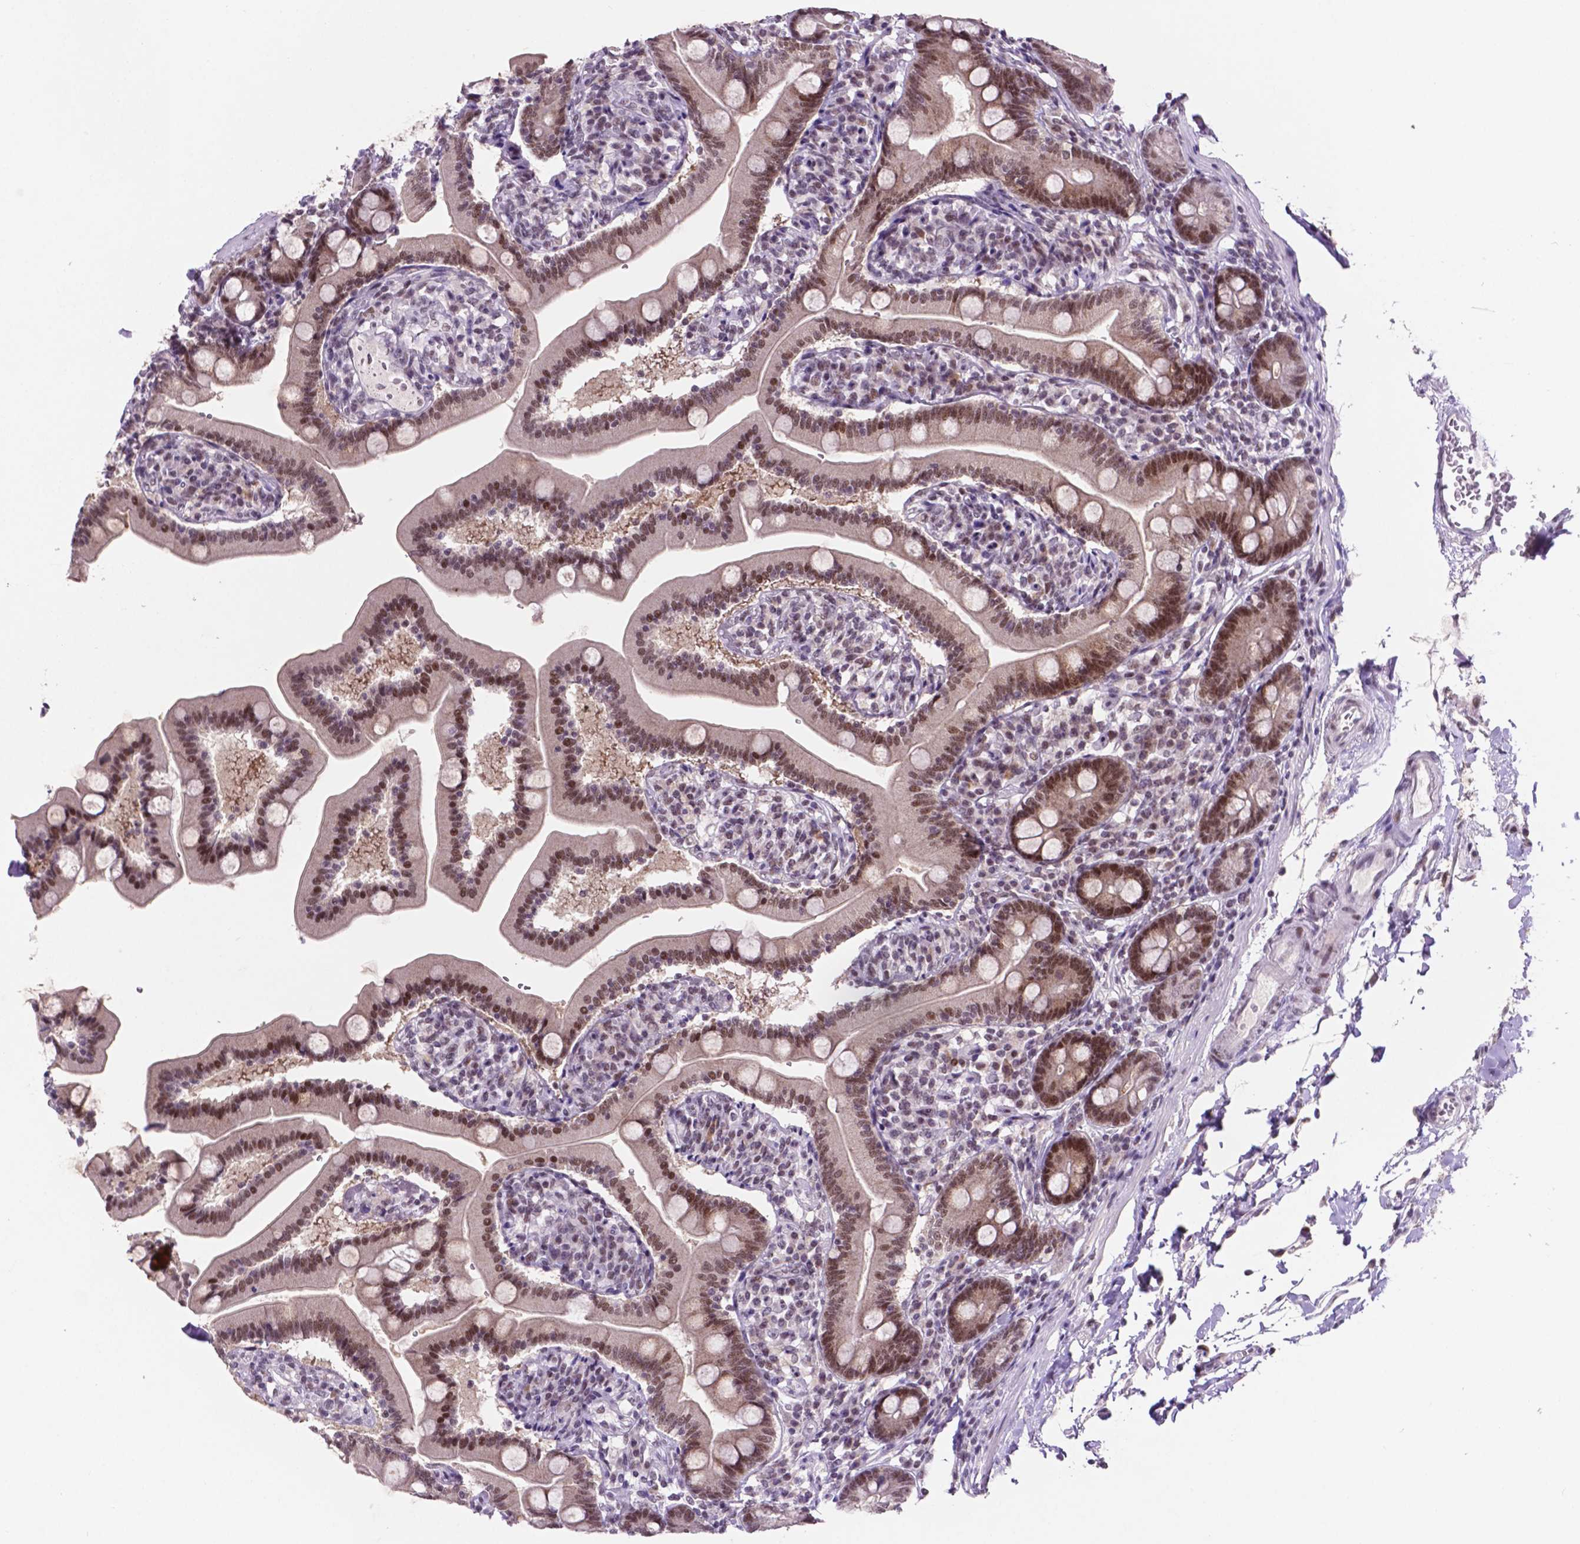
{"staining": {"intensity": "strong", "quantity": ">75%", "location": "nuclear"}, "tissue": "duodenum", "cell_type": "Glandular cells", "image_type": "normal", "snomed": [{"axis": "morphology", "description": "Normal tissue, NOS"}, {"axis": "topography", "description": "Duodenum"}], "caption": "Strong nuclear expression is seen in approximately >75% of glandular cells in benign duodenum.", "gene": "NCOR1", "patient": {"sex": "female", "age": 67}}